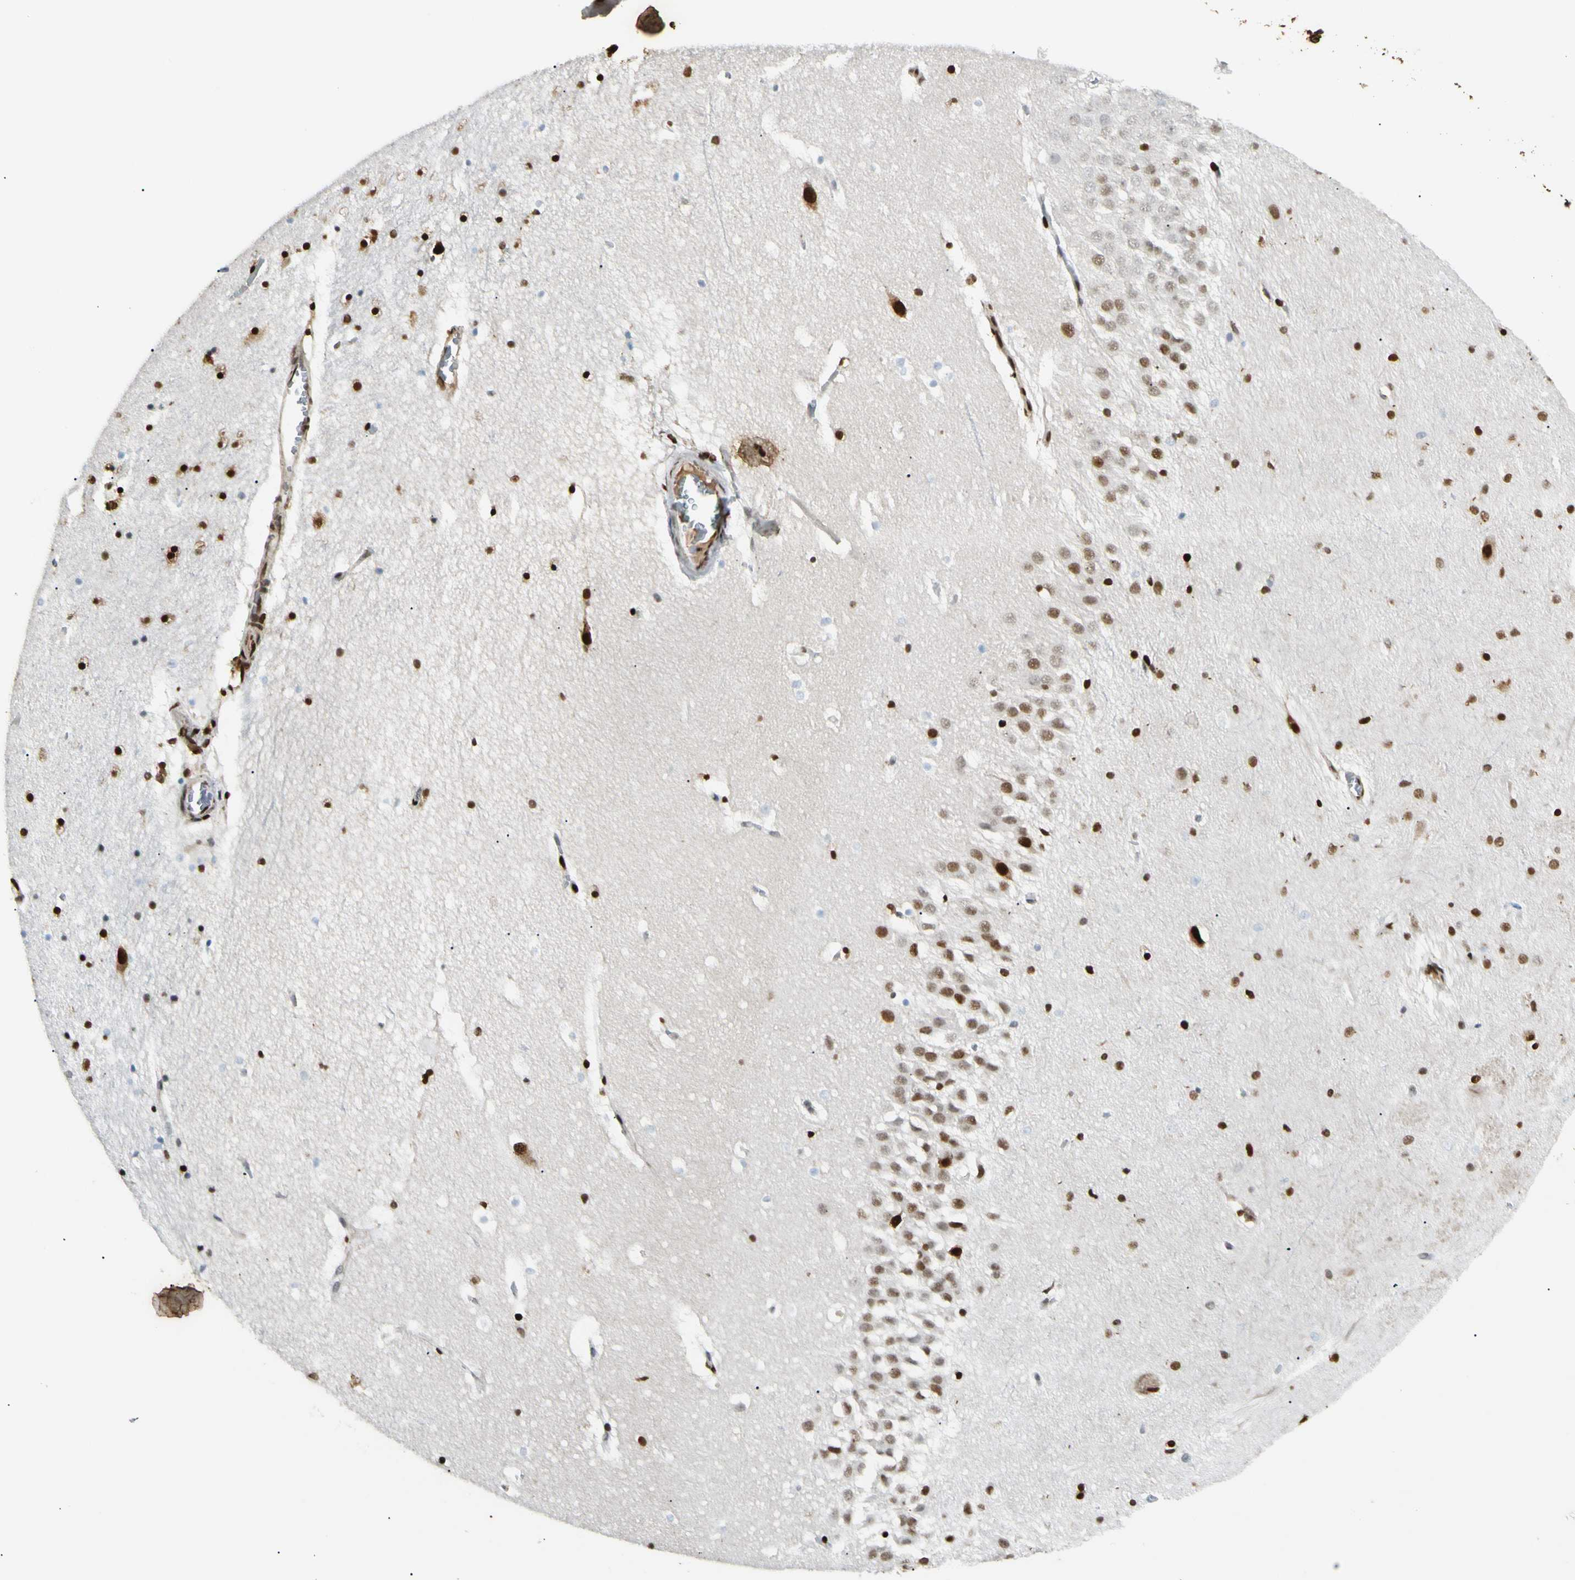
{"staining": {"intensity": "strong", "quantity": ">75%", "location": "nuclear"}, "tissue": "hippocampus", "cell_type": "Glial cells", "image_type": "normal", "snomed": [{"axis": "morphology", "description": "Normal tissue, NOS"}, {"axis": "topography", "description": "Hippocampus"}], "caption": "Approximately >75% of glial cells in unremarkable hippocampus display strong nuclear protein expression as visualized by brown immunohistochemical staining.", "gene": "FUS", "patient": {"sex": "male", "age": 45}}